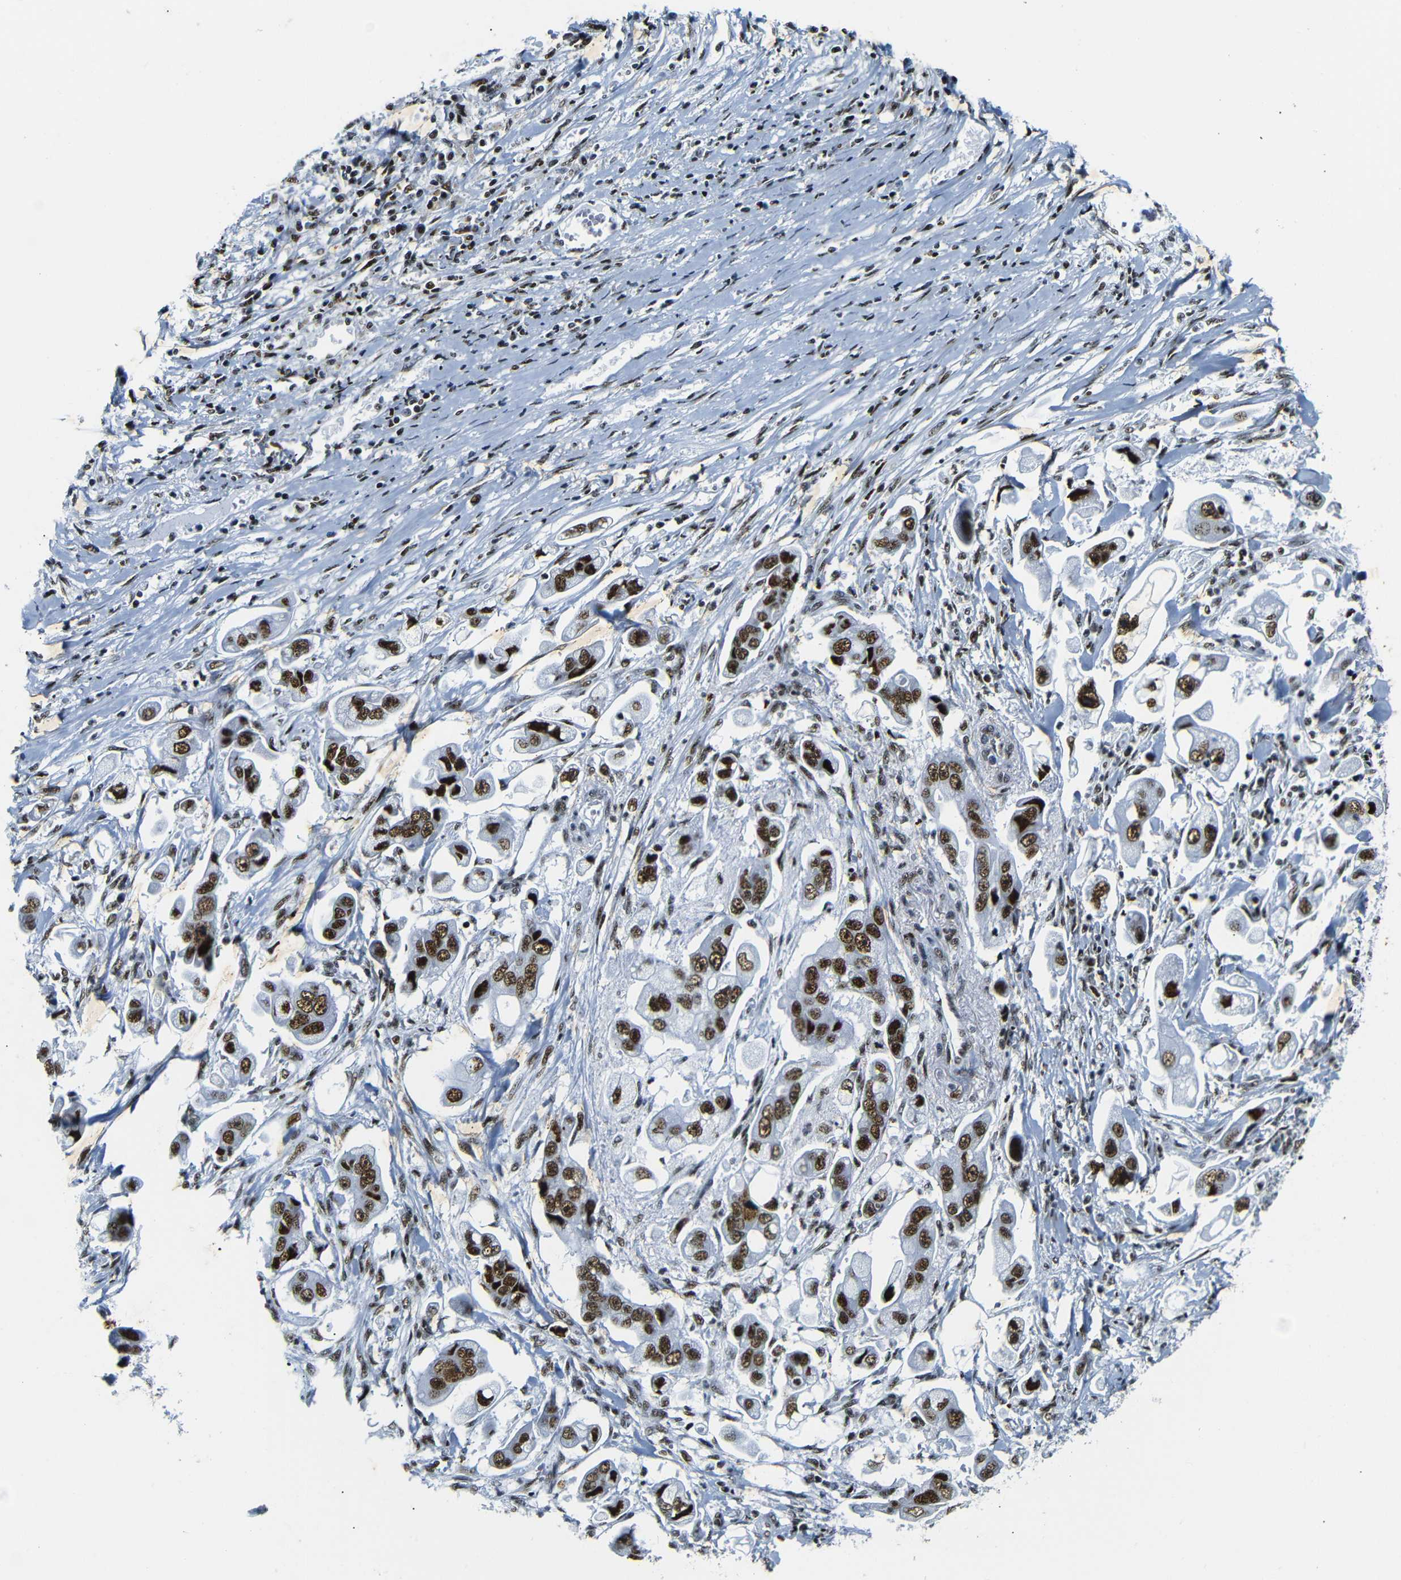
{"staining": {"intensity": "strong", "quantity": ">75%", "location": "nuclear"}, "tissue": "stomach cancer", "cell_type": "Tumor cells", "image_type": "cancer", "snomed": [{"axis": "morphology", "description": "Adenocarcinoma, NOS"}, {"axis": "topography", "description": "Stomach"}], "caption": "Protein expression analysis of stomach cancer (adenocarcinoma) reveals strong nuclear staining in approximately >75% of tumor cells.", "gene": "SRSF1", "patient": {"sex": "male", "age": 62}}